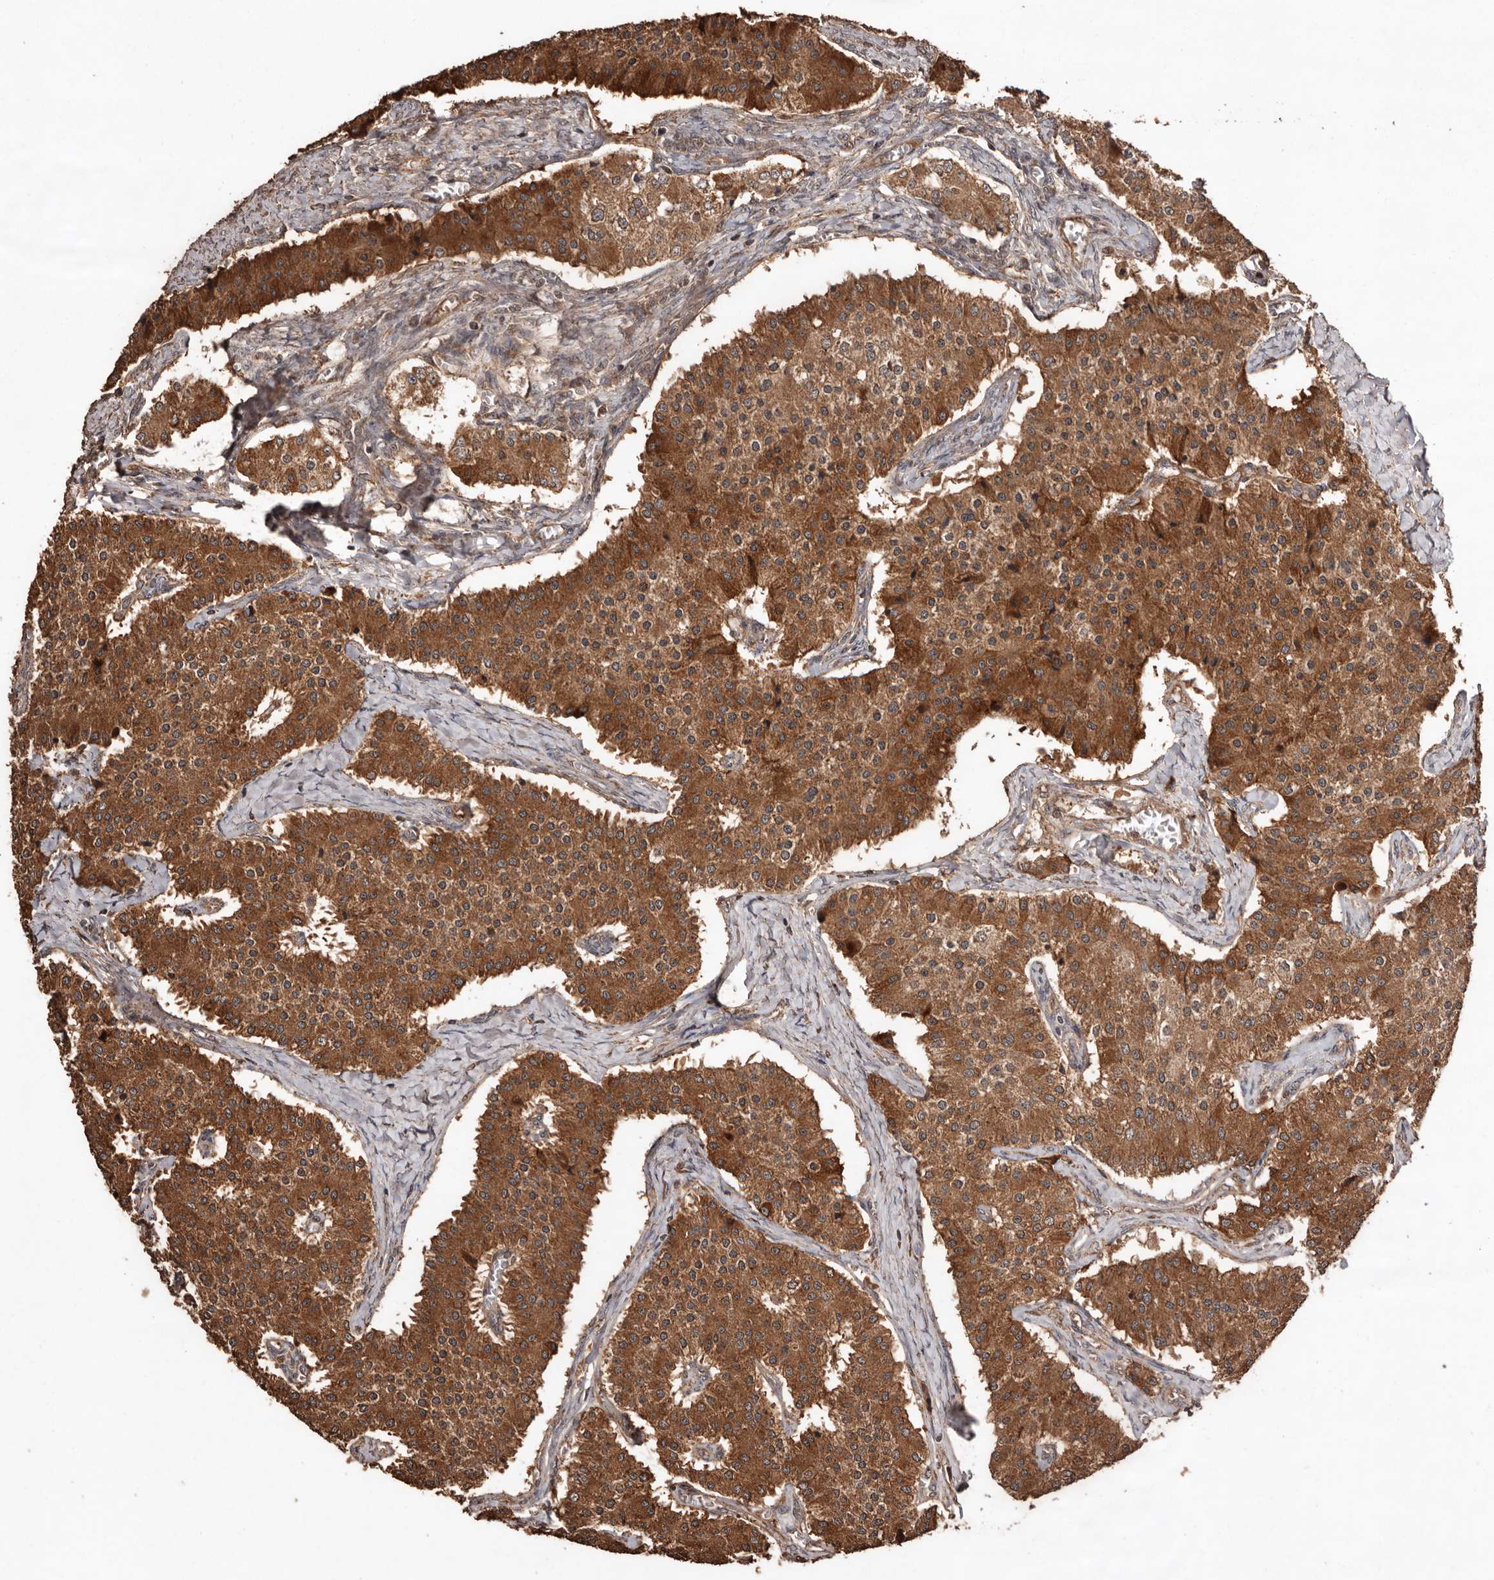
{"staining": {"intensity": "moderate", "quantity": ">75%", "location": "cytoplasmic/membranous"}, "tissue": "carcinoid", "cell_type": "Tumor cells", "image_type": "cancer", "snomed": [{"axis": "morphology", "description": "Carcinoid, malignant, NOS"}, {"axis": "topography", "description": "Colon"}], "caption": "Protein analysis of carcinoid tissue displays moderate cytoplasmic/membranous staining in about >75% of tumor cells.", "gene": "RWDD1", "patient": {"sex": "female", "age": 52}}